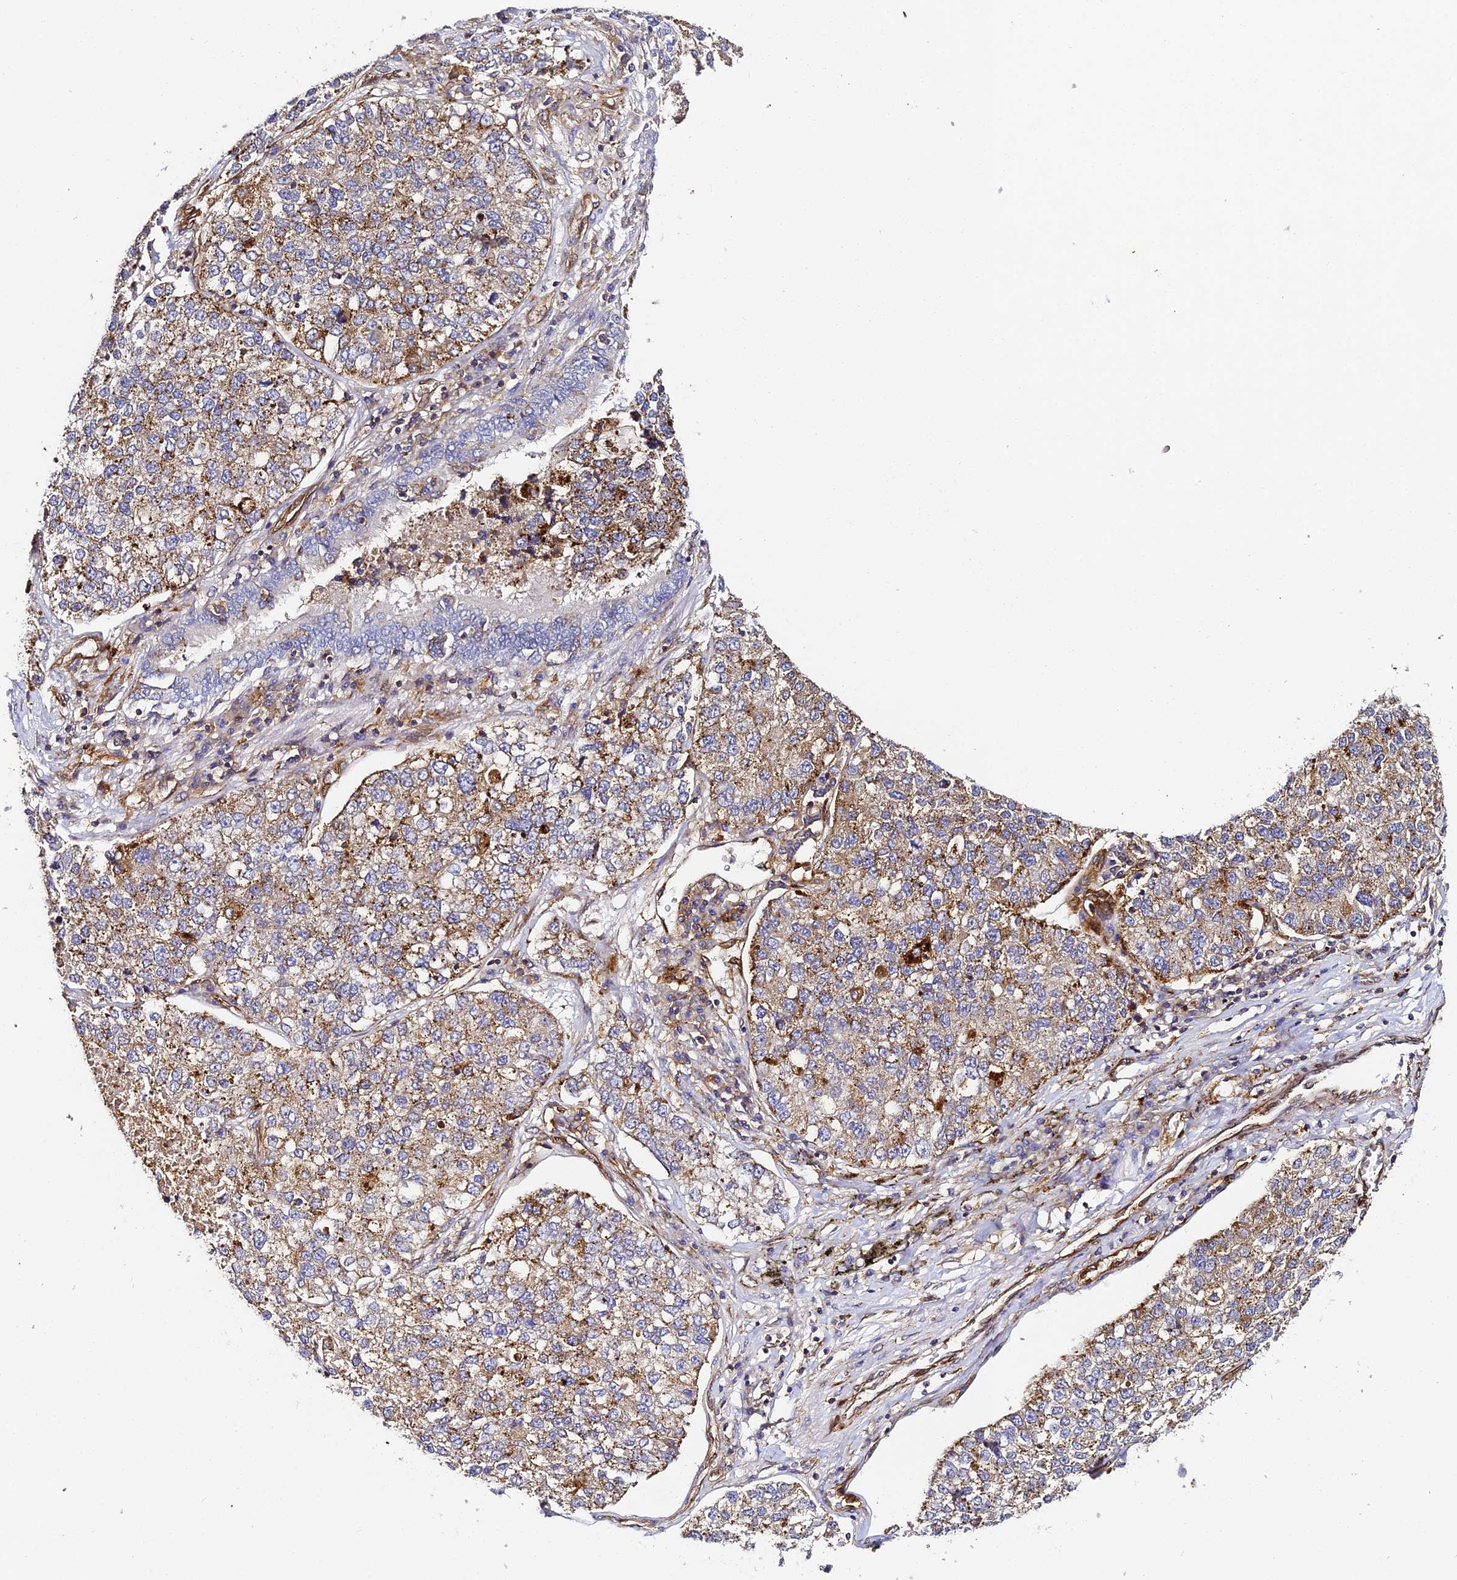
{"staining": {"intensity": "moderate", "quantity": ">75%", "location": "cytoplasmic/membranous"}, "tissue": "lung cancer", "cell_type": "Tumor cells", "image_type": "cancer", "snomed": [{"axis": "morphology", "description": "Adenocarcinoma, NOS"}, {"axis": "topography", "description": "Lung"}], "caption": "Approximately >75% of tumor cells in lung cancer (adenocarcinoma) demonstrate moderate cytoplasmic/membranous protein expression as visualized by brown immunohistochemical staining.", "gene": "TRPV2", "patient": {"sex": "male", "age": 49}}